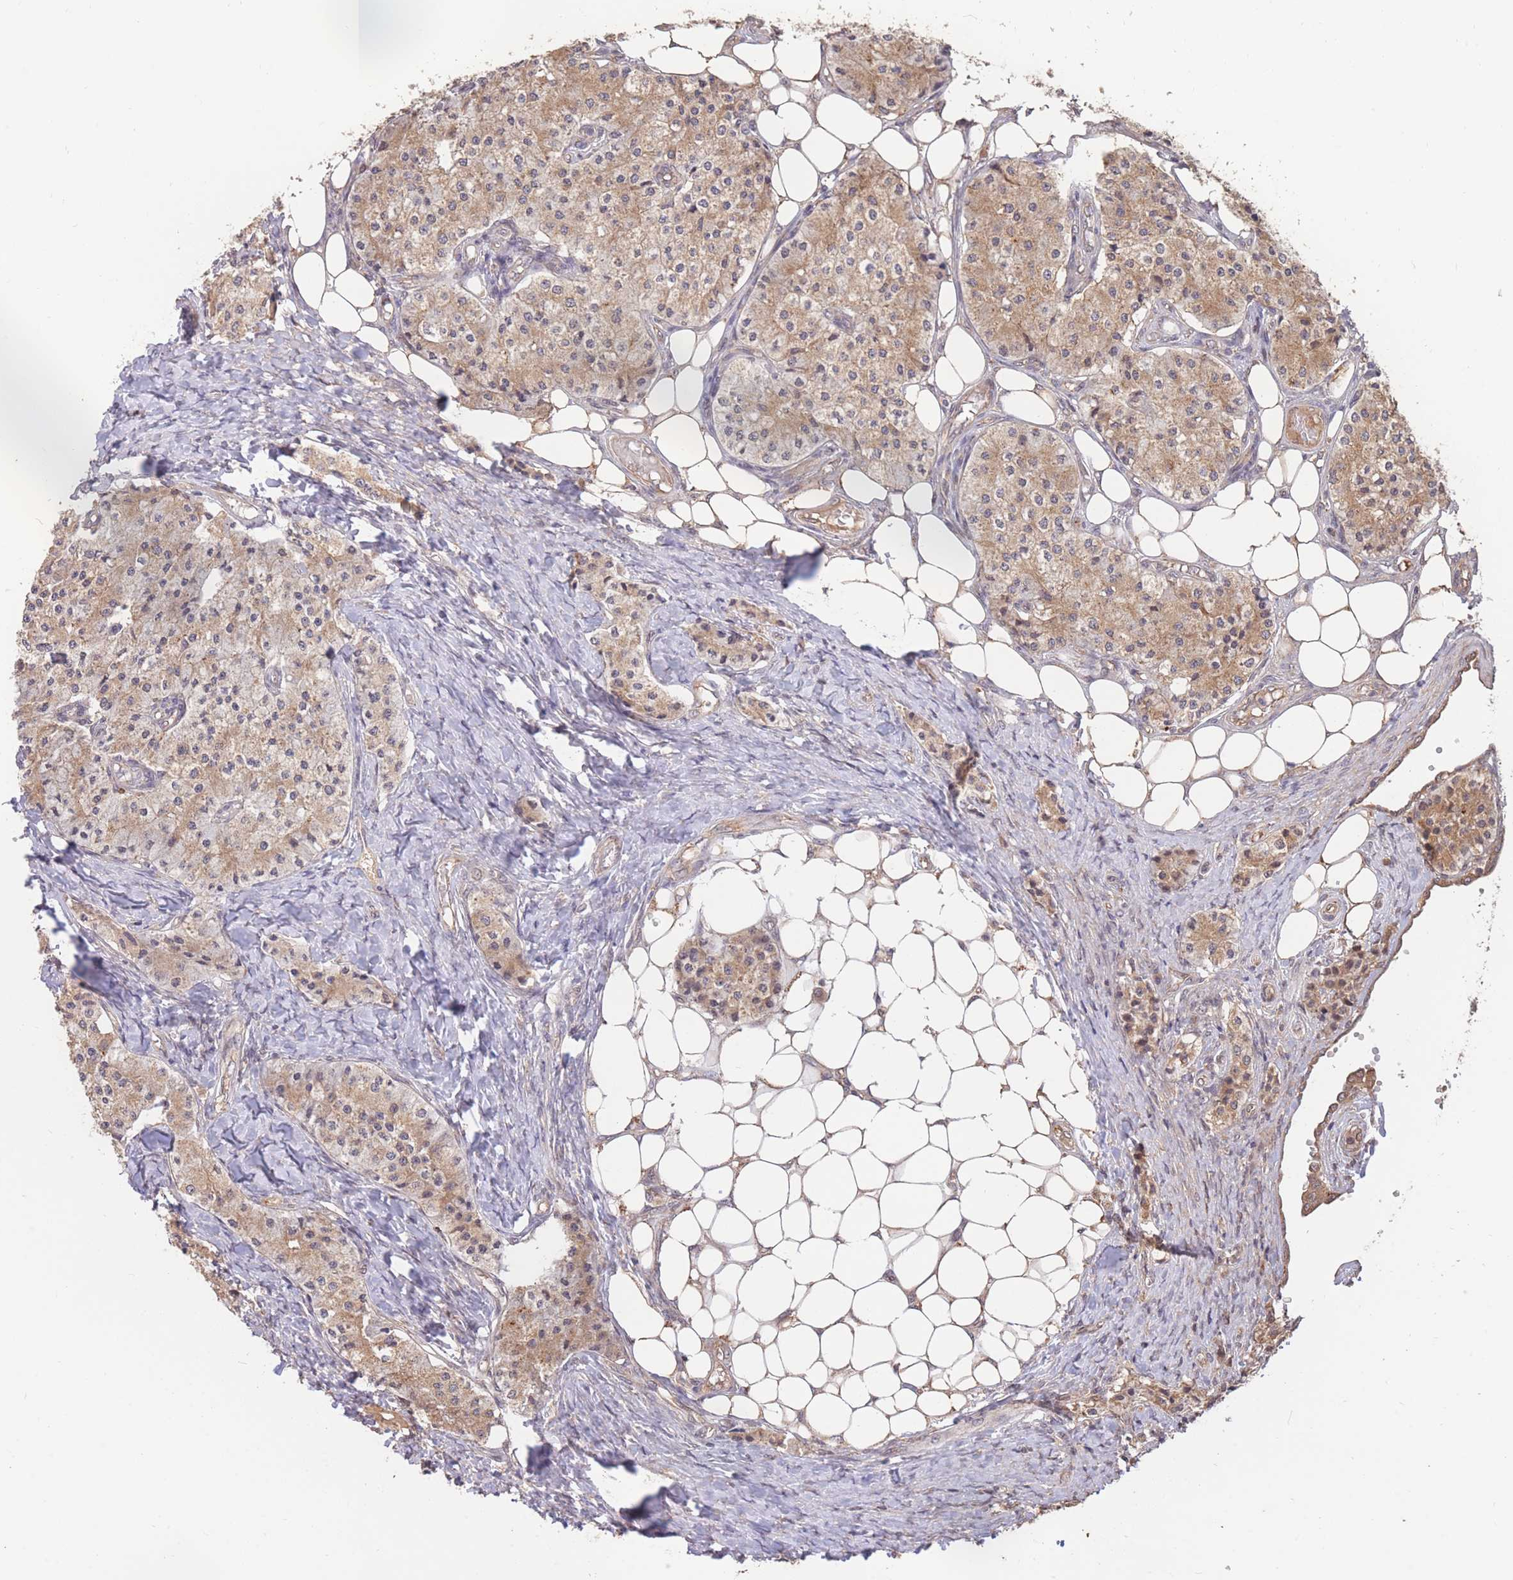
{"staining": {"intensity": "moderate", "quantity": ">75%", "location": "cytoplasmic/membranous"}, "tissue": "carcinoid", "cell_type": "Tumor cells", "image_type": "cancer", "snomed": [{"axis": "morphology", "description": "Carcinoid, malignant, NOS"}, {"axis": "topography", "description": "Colon"}], "caption": "IHC image of neoplastic tissue: malignant carcinoid stained using immunohistochemistry (IHC) shows medium levels of moderate protein expression localized specifically in the cytoplasmic/membranous of tumor cells, appearing as a cytoplasmic/membranous brown color.", "gene": "RGS14", "patient": {"sex": "female", "age": 52}}